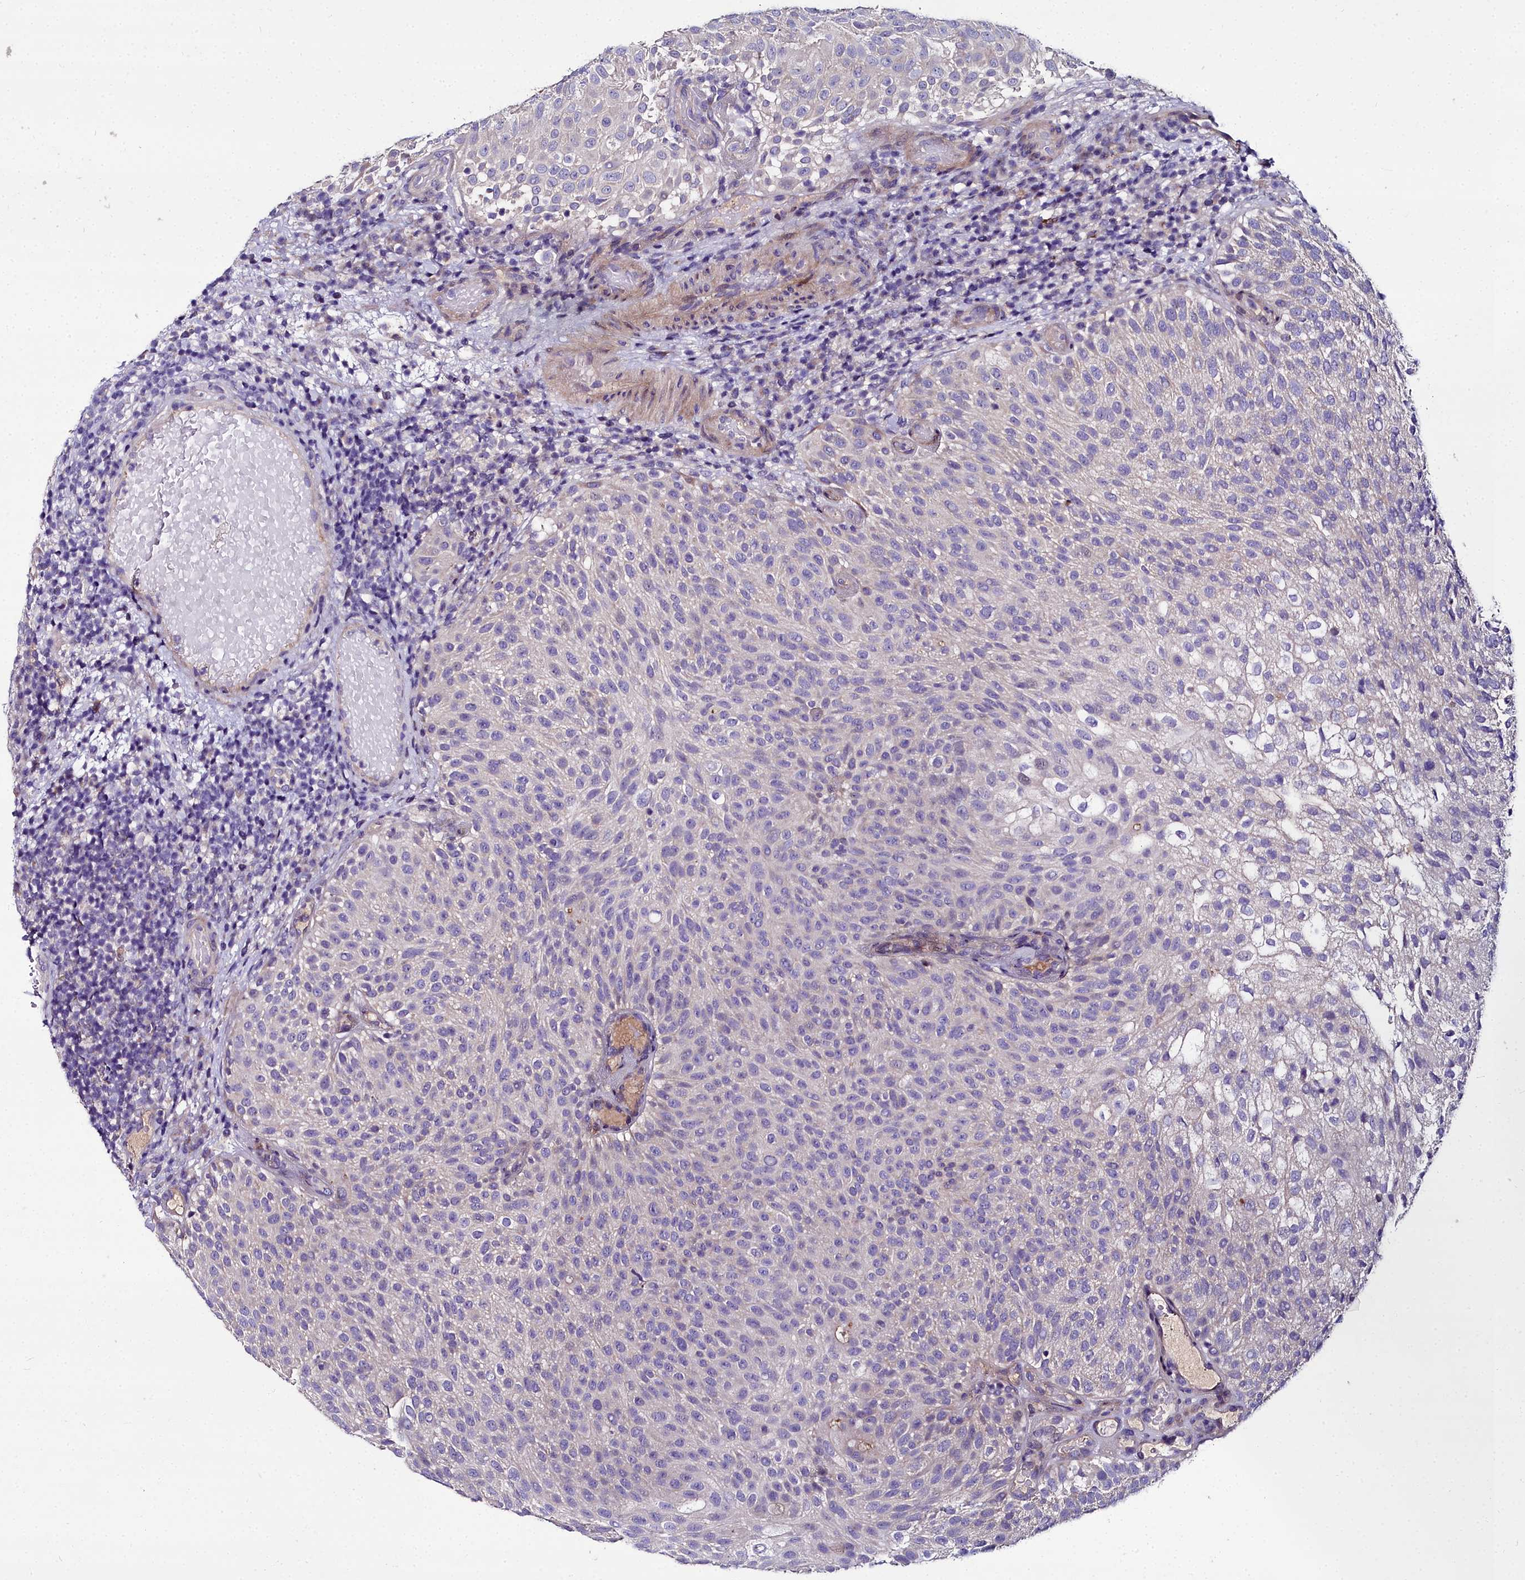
{"staining": {"intensity": "negative", "quantity": "none", "location": "none"}, "tissue": "urothelial cancer", "cell_type": "Tumor cells", "image_type": "cancer", "snomed": [{"axis": "morphology", "description": "Urothelial carcinoma, Low grade"}, {"axis": "topography", "description": "Urinary bladder"}], "caption": "This is an immunohistochemistry micrograph of urothelial cancer. There is no staining in tumor cells.", "gene": "NT5M", "patient": {"sex": "male", "age": 78}}